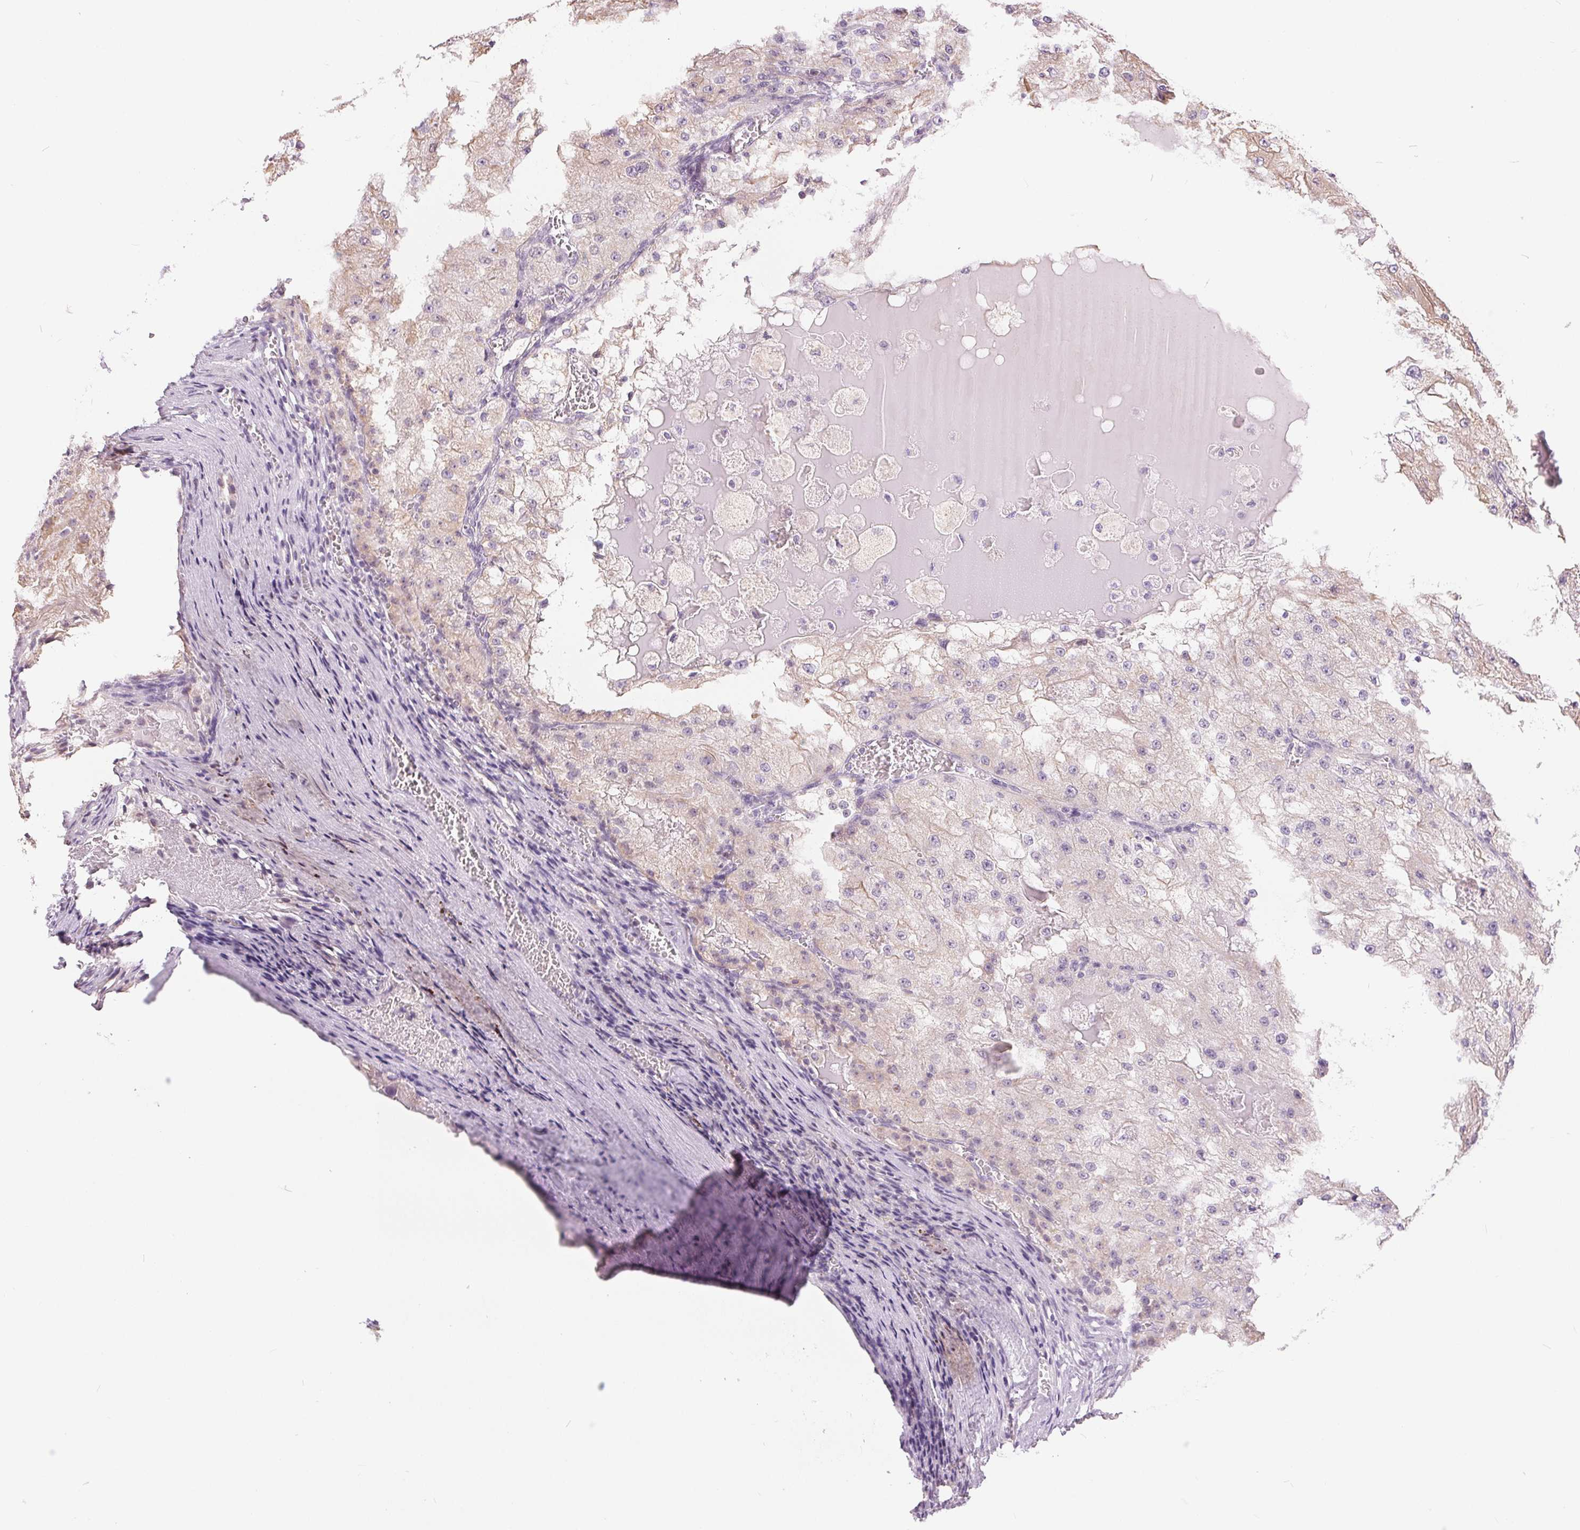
{"staining": {"intensity": "negative", "quantity": "none", "location": "none"}, "tissue": "renal cancer", "cell_type": "Tumor cells", "image_type": "cancer", "snomed": [{"axis": "morphology", "description": "Adenocarcinoma, NOS"}, {"axis": "topography", "description": "Kidney"}], "caption": "This is an immunohistochemistry (IHC) micrograph of human renal cancer (adenocarcinoma). There is no expression in tumor cells.", "gene": "POU2F2", "patient": {"sex": "female", "age": 74}}